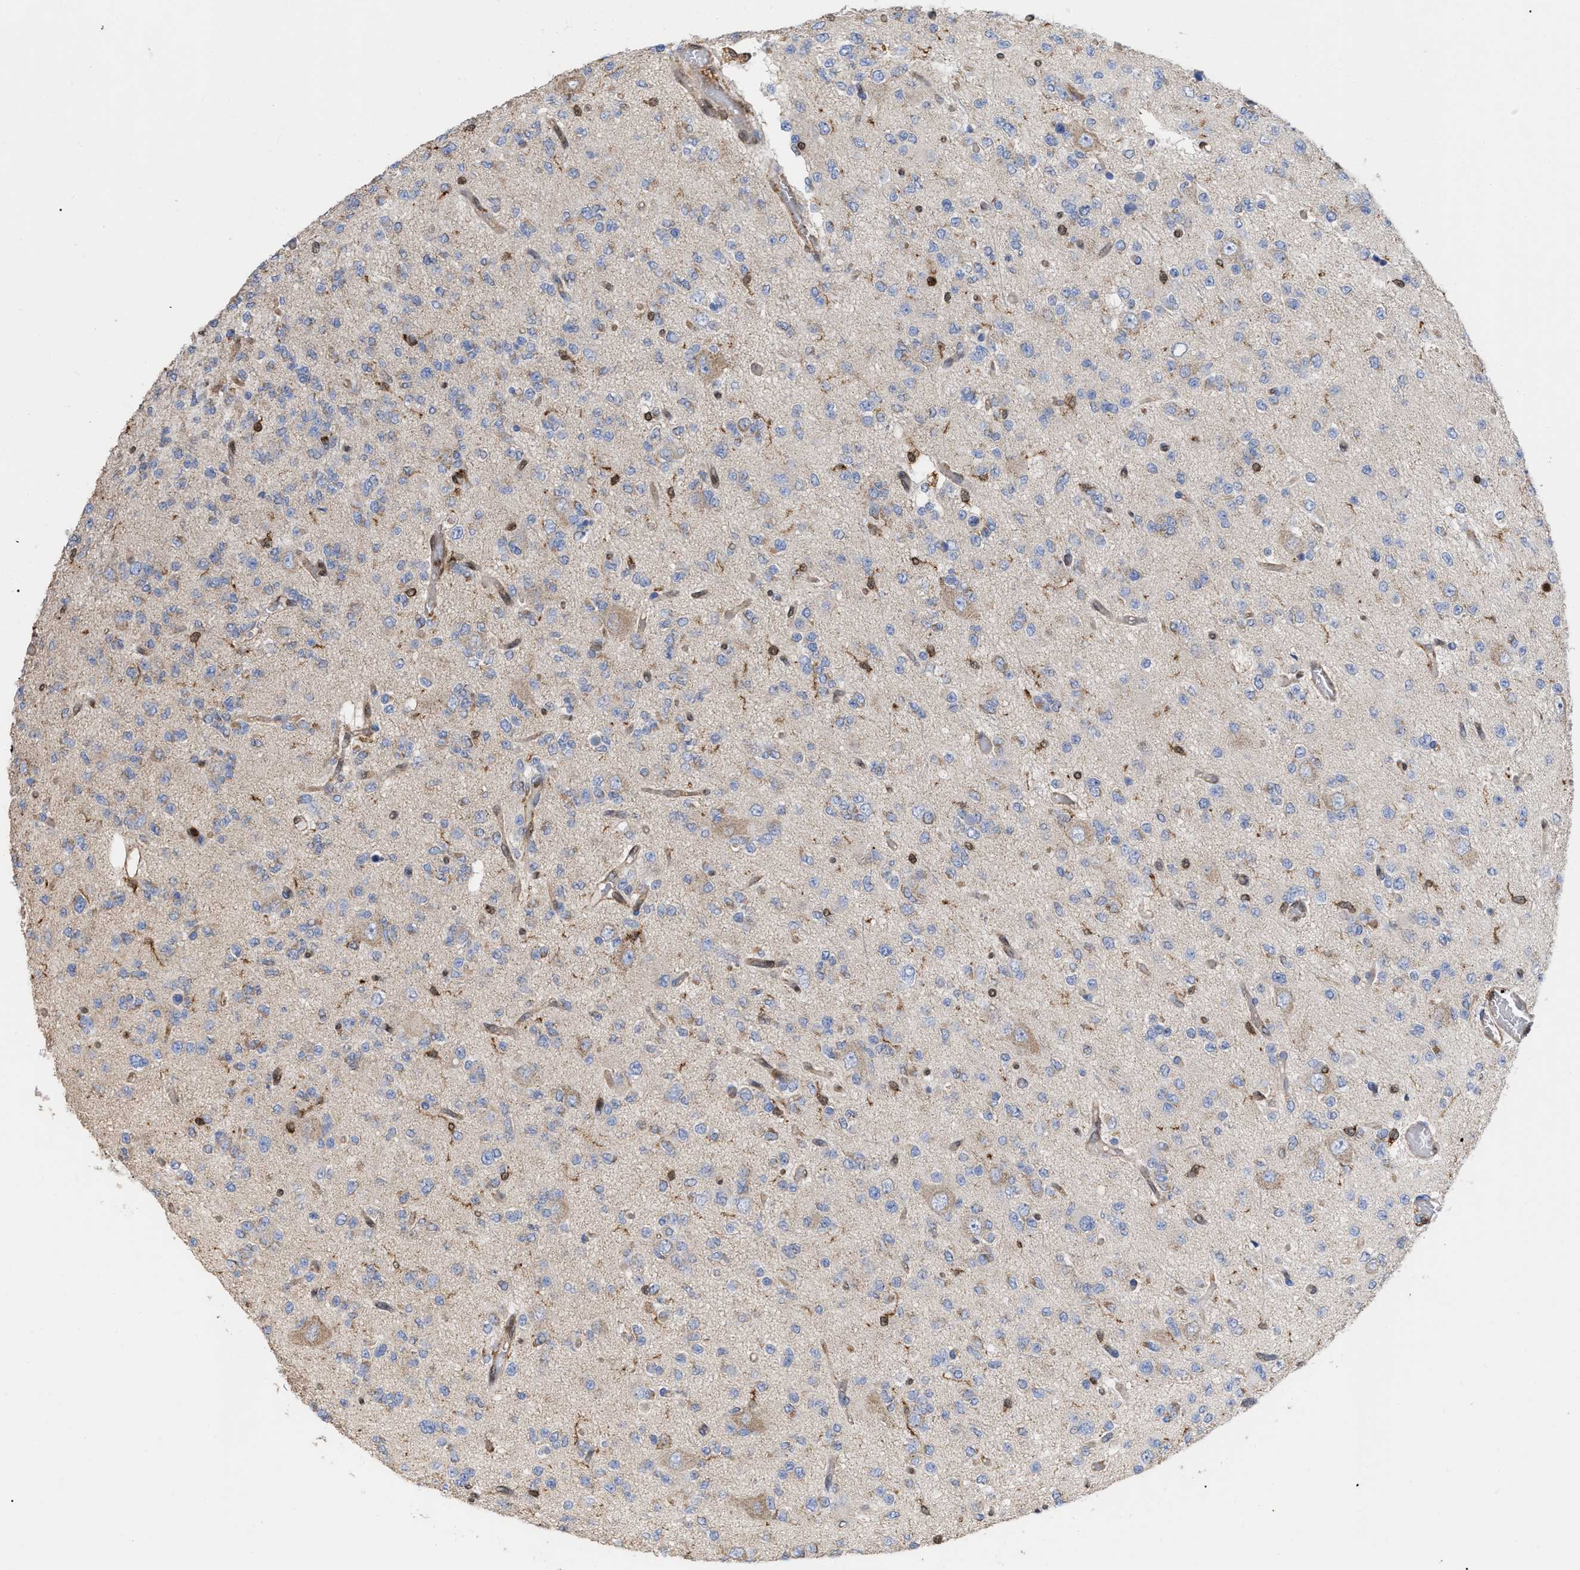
{"staining": {"intensity": "negative", "quantity": "none", "location": "none"}, "tissue": "glioma", "cell_type": "Tumor cells", "image_type": "cancer", "snomed": [{"axis": "morphology", "description": "Glioma, malignant, Low grade"}, {"axis": "topography", "description": "Brain"}], "caption": "Malignant glioma (low-grade) stained for a protein using immunohistochemistry exhibits no expression tumor cells.", "gene": "GIMAP4", "patient": {"sex": "male", "age": 38}}